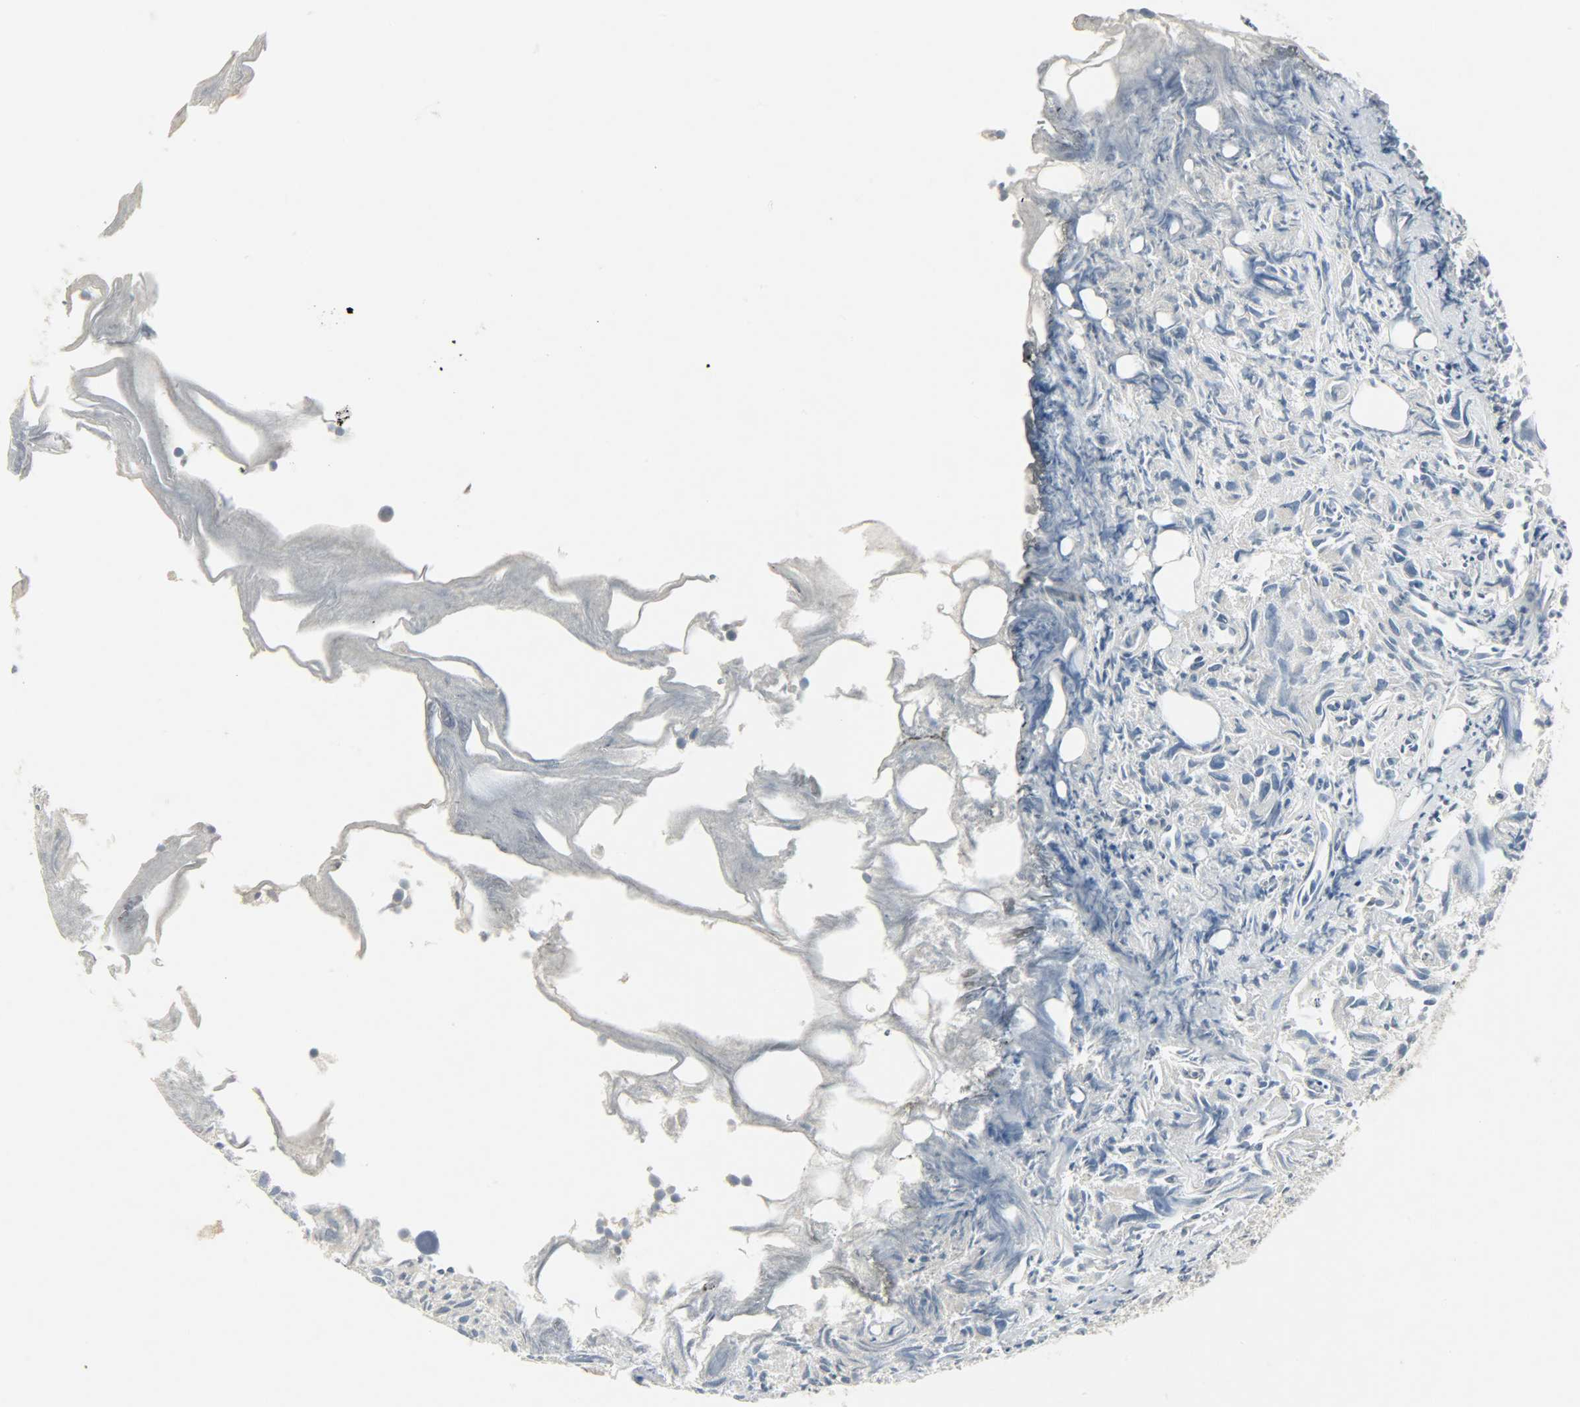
{"staining": {"intensity": "negative", "quantity": "none", "location": "none"}, "tissue": "urothelial cancer", "cell_type": "Tumor cells", "image_type": "cancer", "snomed": [{"axis": "morphology", "description": "Urothelial carcinoma, High grade"}, {"axis": "topography", "description": "Urinary bladder"}], "caption": "Immunohistochemistry histopathology image of neoplastic tissue: human urothelial cancer stained with DAB (3,3'-diaminobenzidine) reveals no significant protein positivity in tumor cells. The staining was performed using DAB (3,3'-diaminobenzidine) to visualize the protein expression in brown, while the nuclei were stained in blue with hematoxylin (Magnification: 20x).", "gene": "CAMK4", "patient": {"sex": "female", "age": 75}}